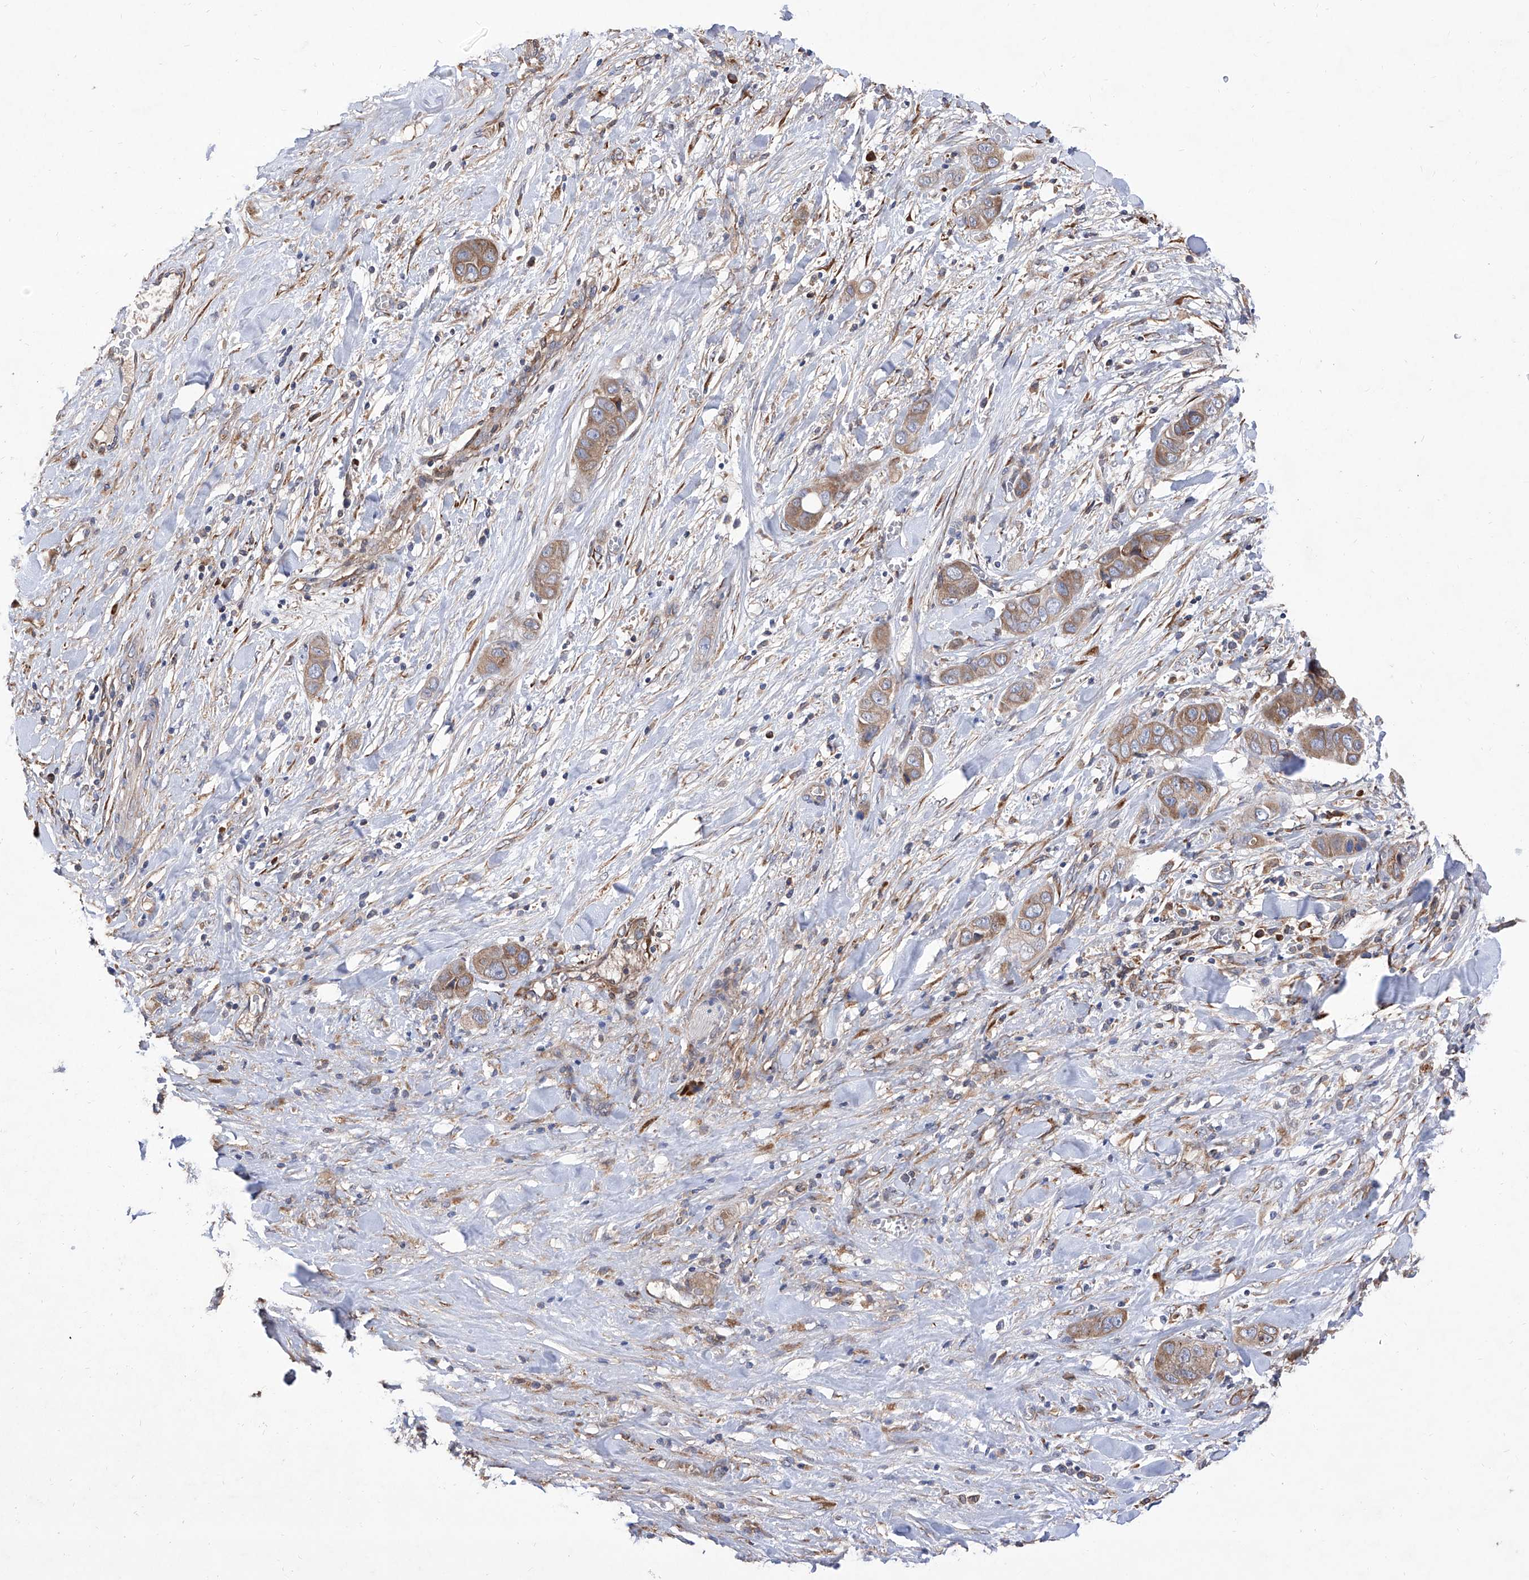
{"staining": {"intensity": "moderate", "quantity": ">75%", "location": "cytoplasmic/membranous"}, "tissue": "liver cancer", "cell_type": "Tumor cells", "image_type": "cancer", "snomed": [{"axis": "morphology", "description": "Cholangiocarcinoma"}, {"axis": "topography", "description": "Liver"}], "caption": "Tumor cells reveal medium levels of moderate cytoplasmic/membranous positivity in approximately >75% of cells in human liver cholangiocarcinoma.", "gene": "INPP5B", "patient": {"sex": "female", "age": 52}}